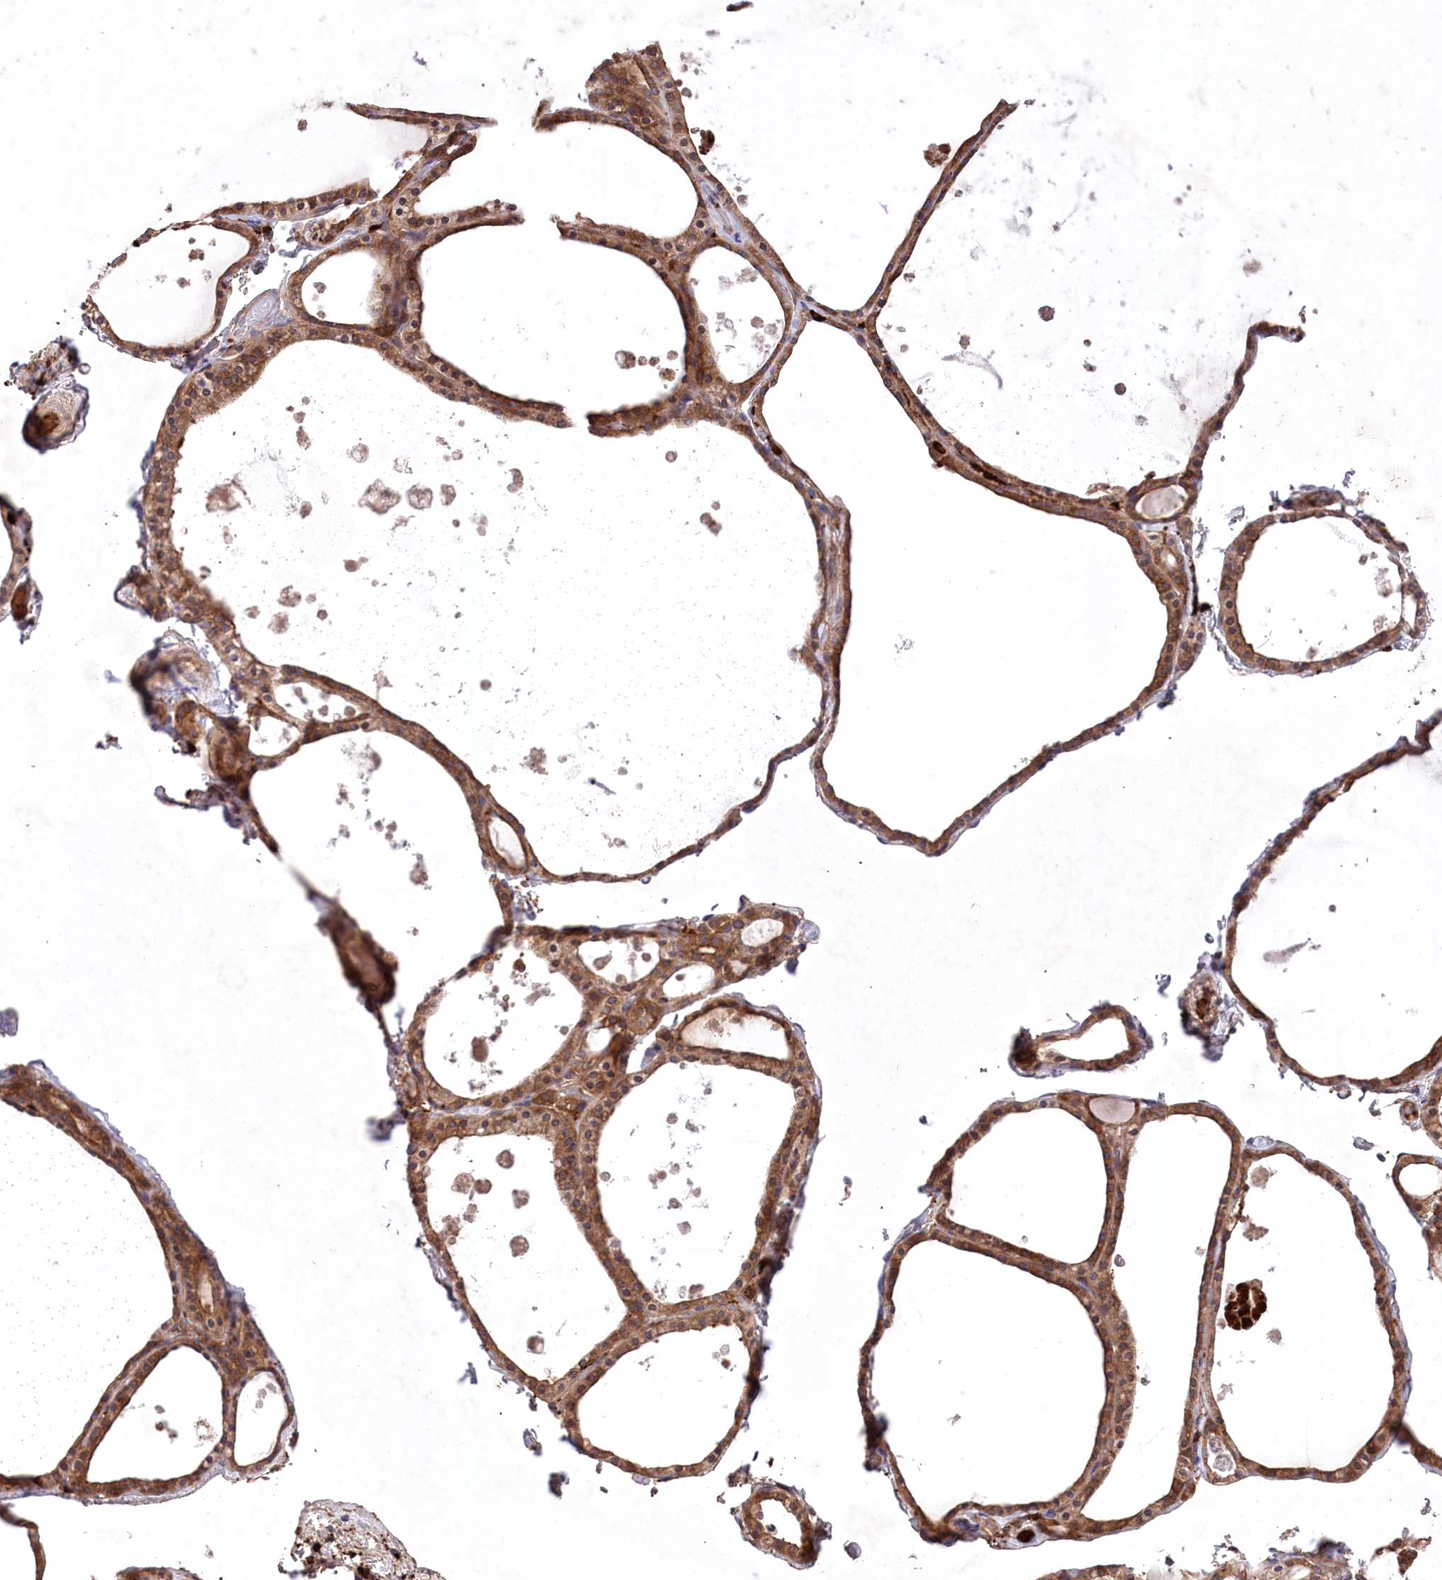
{"staining": {"intensity": "strong", "quantity": ">75%", "location": "cytoplasmic/membranous"}, "tissue": "thyroid gland", "cell_type": "Glandular cells", "image_type": "normal", "snomed": [{"axis": "morphology", "description": "Normal tissue, NOS"}, {"axis": "topography", "description": "Thyroid gland"}], "caption": "This photomicrograph reveals IHC staining of unremarkable human thyroid gland, with high strong cytoplasmic/membranous positivity in about >75% of glandular cells.", "gene": "PPP1R21", "patient": {"sex": "male", "age": 56}}